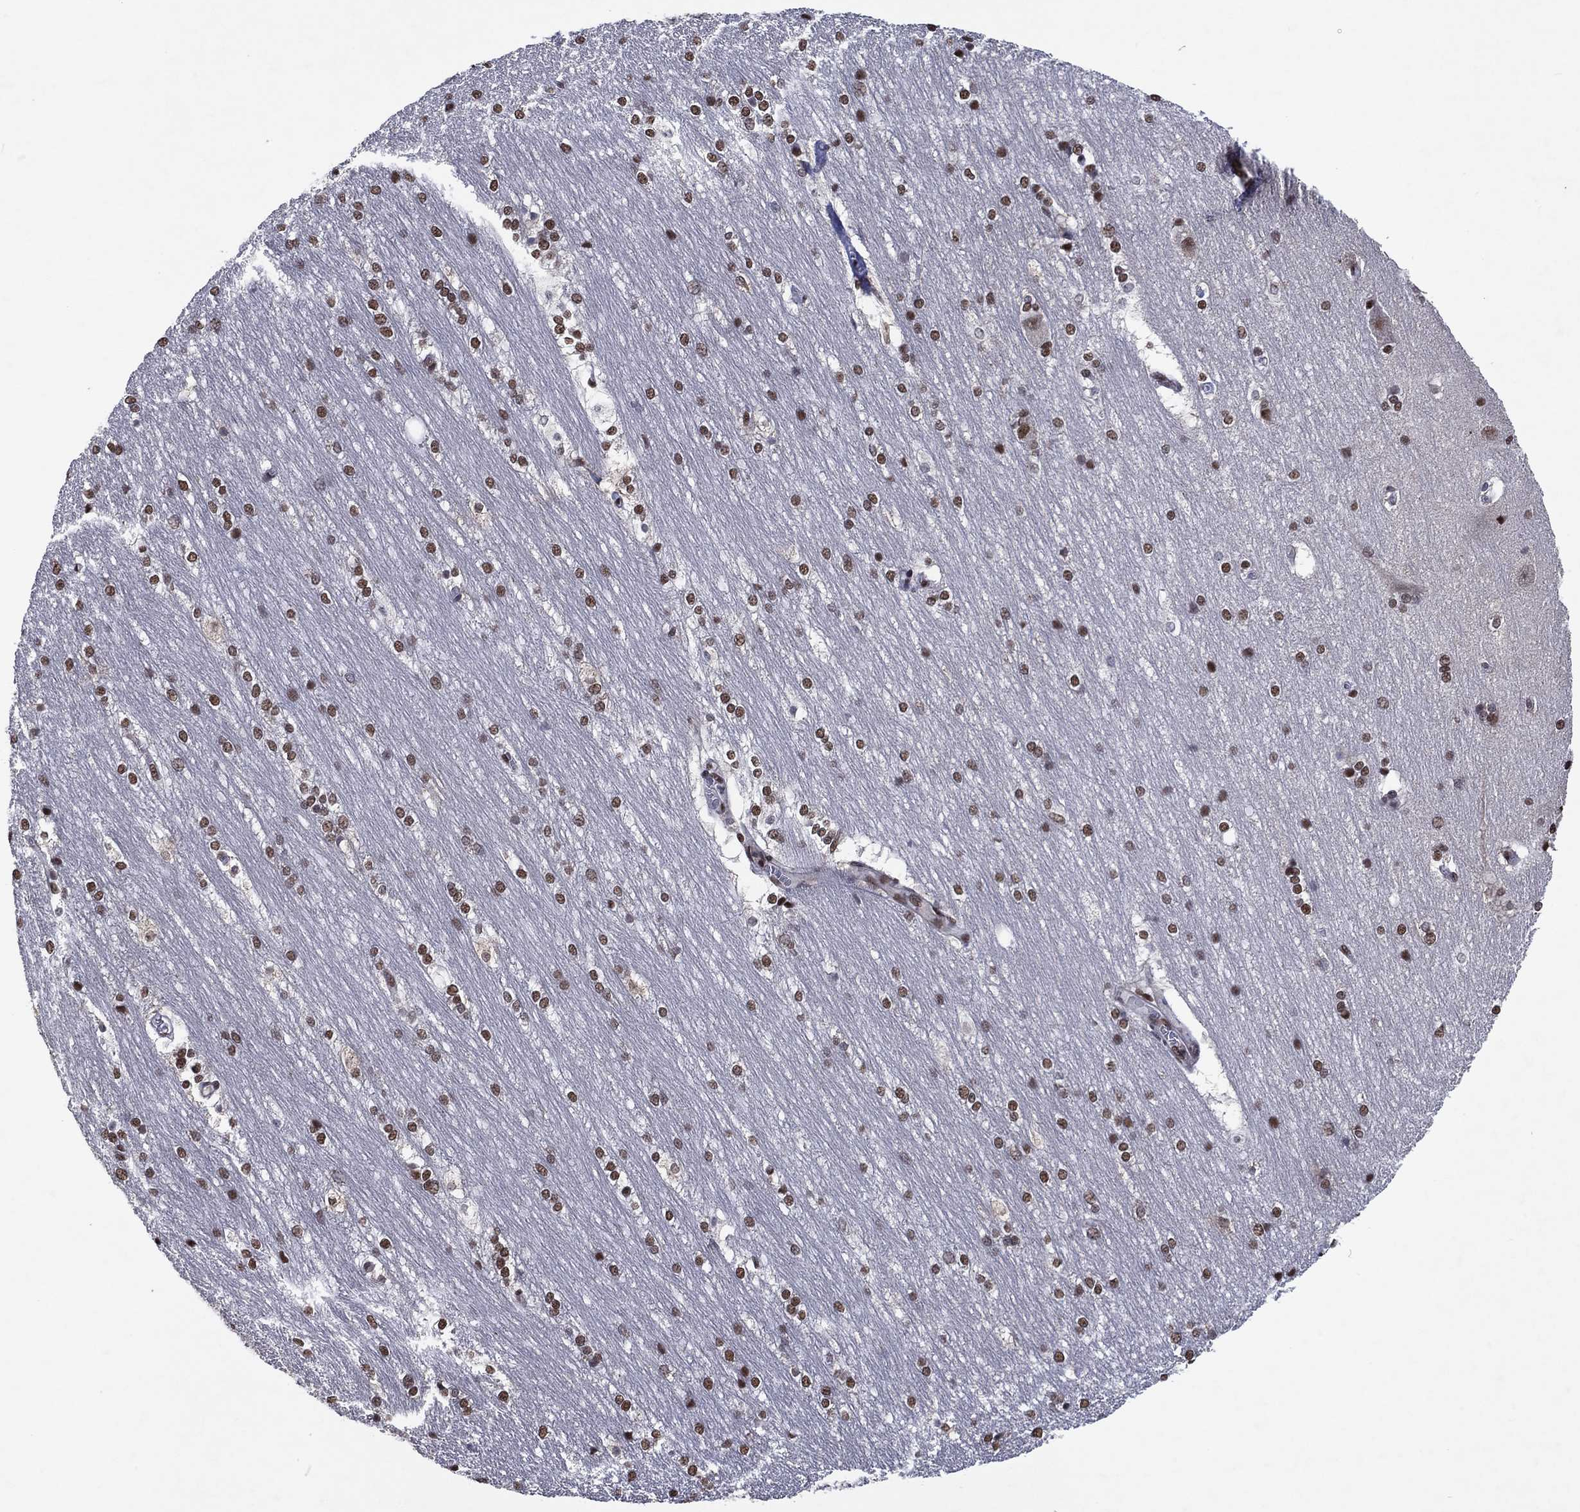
{"staining": {"intensity": "moderate", "quantity": ">75%", "location": "nuclear"}, "tissue": "hippocampus", "cell_type": "Glial cells", "image_type": "normal", "snomed": [{"axis": "morphology", "description": "Normal tissue, NOS"}, {"axis": "topography", "description": "Cerebral cortex"}, {"axis": "topography", "description": "Hippocampus"}], "caption": "The micrograph shows staining of normal hippocampus, revealing moderate nuclear protein staining (brown color) within glial cells. (Brightfield microscopy of DAB IHC at high magnification).", "gene": "ZBTB42", "patient": {"sex": "female", "age": 19}}